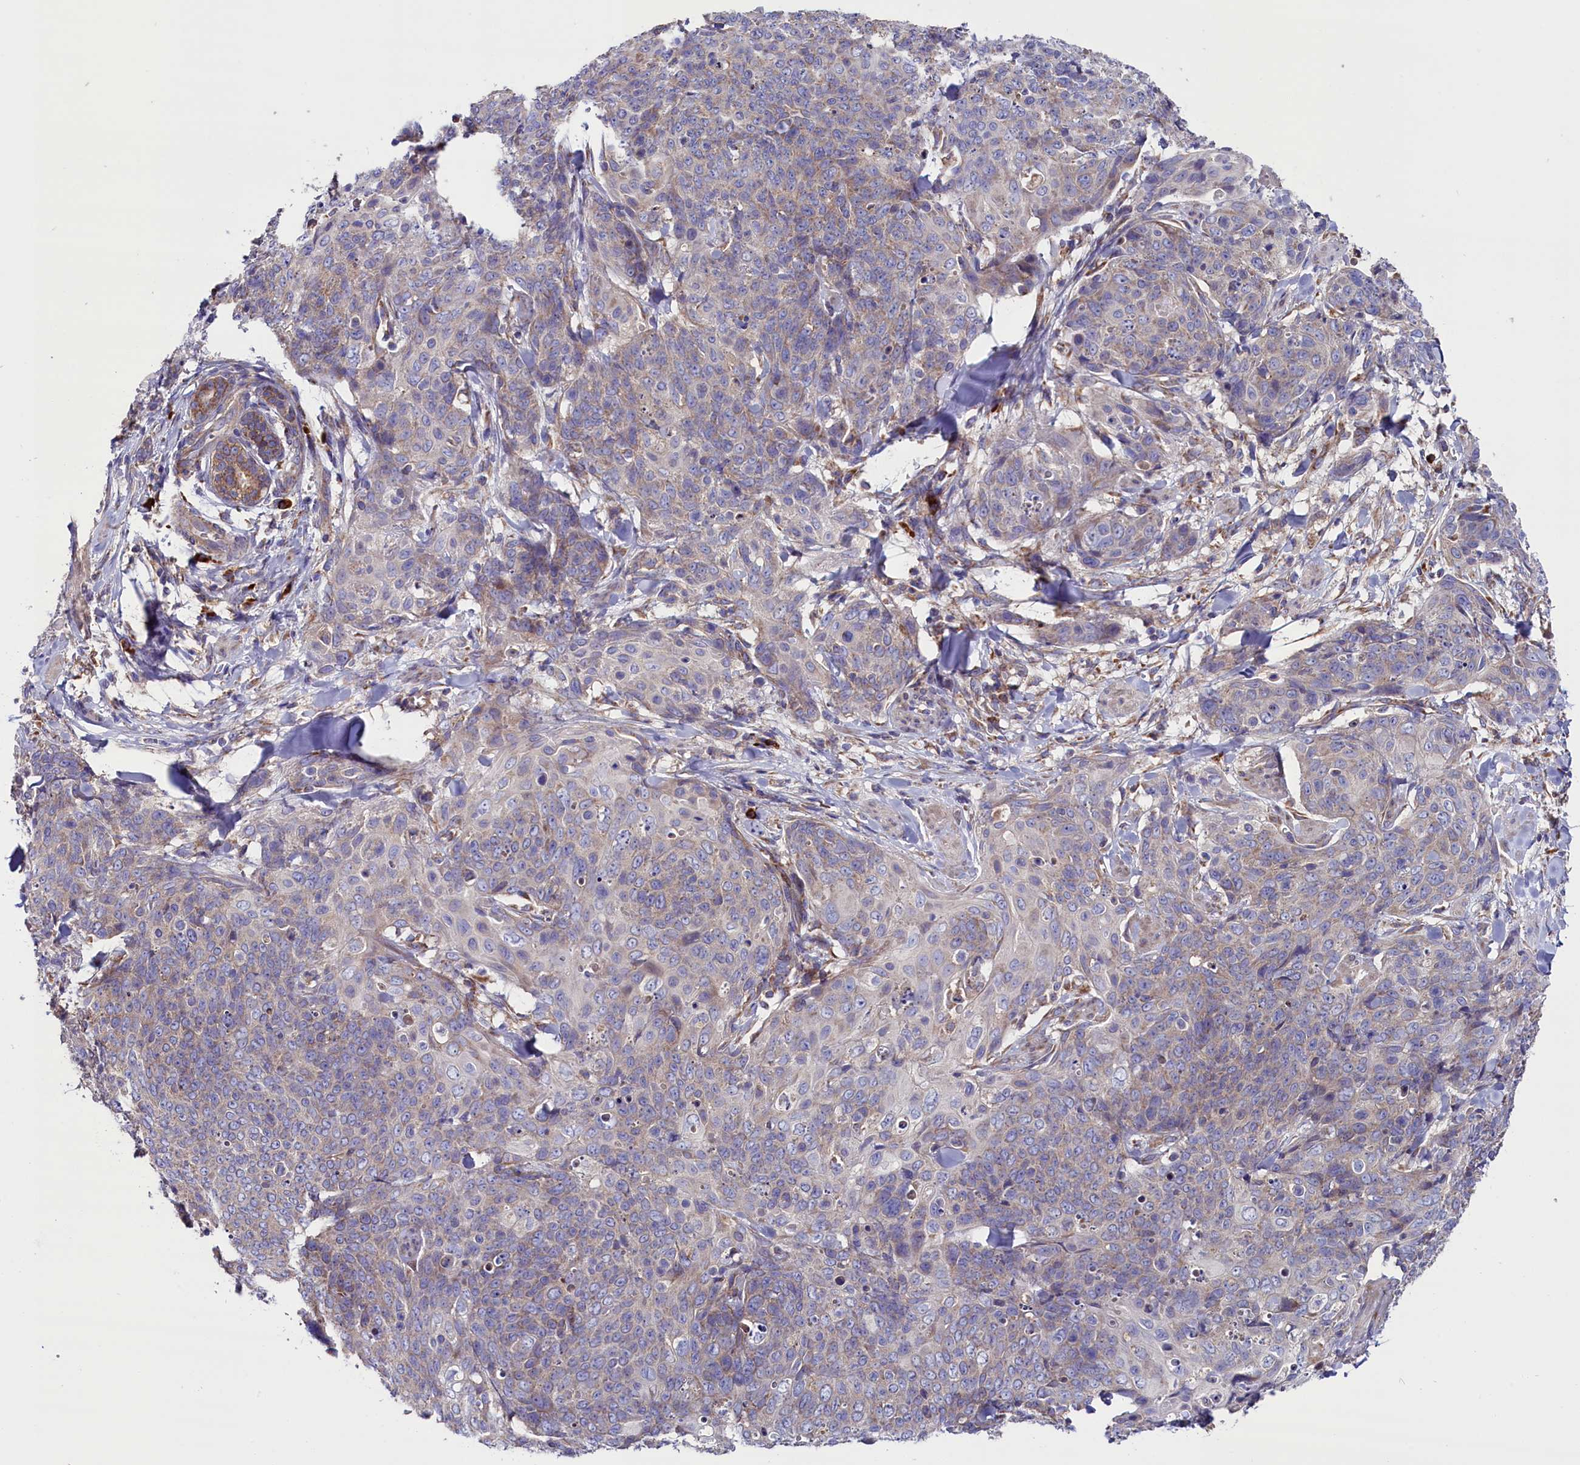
{"staining": {"intensity": "weak", "quantity": "<25%", "location": "cytoplasmic/membranous"}, "tissue": "skin cancer", "cell_type": "Tumor cells", "image_type": "cancer", "snomed": [{"axis": "morphology", "description": "Squamous cell carcinoma, NOS"}, {"axis": "topography", "description": "Skin"}, {"axis": "topography", "description": "Vulva"}], "caption": "Immunohistochemistry (IHC) photomicrograph of neoplastic tissue: human squamous cell carcinoma (skin) stained with DAB exhibits no significant protein positivity in tumor cells.", "gene": "ZSWIM1", "patient": {"sex": "female", "age": 85}}